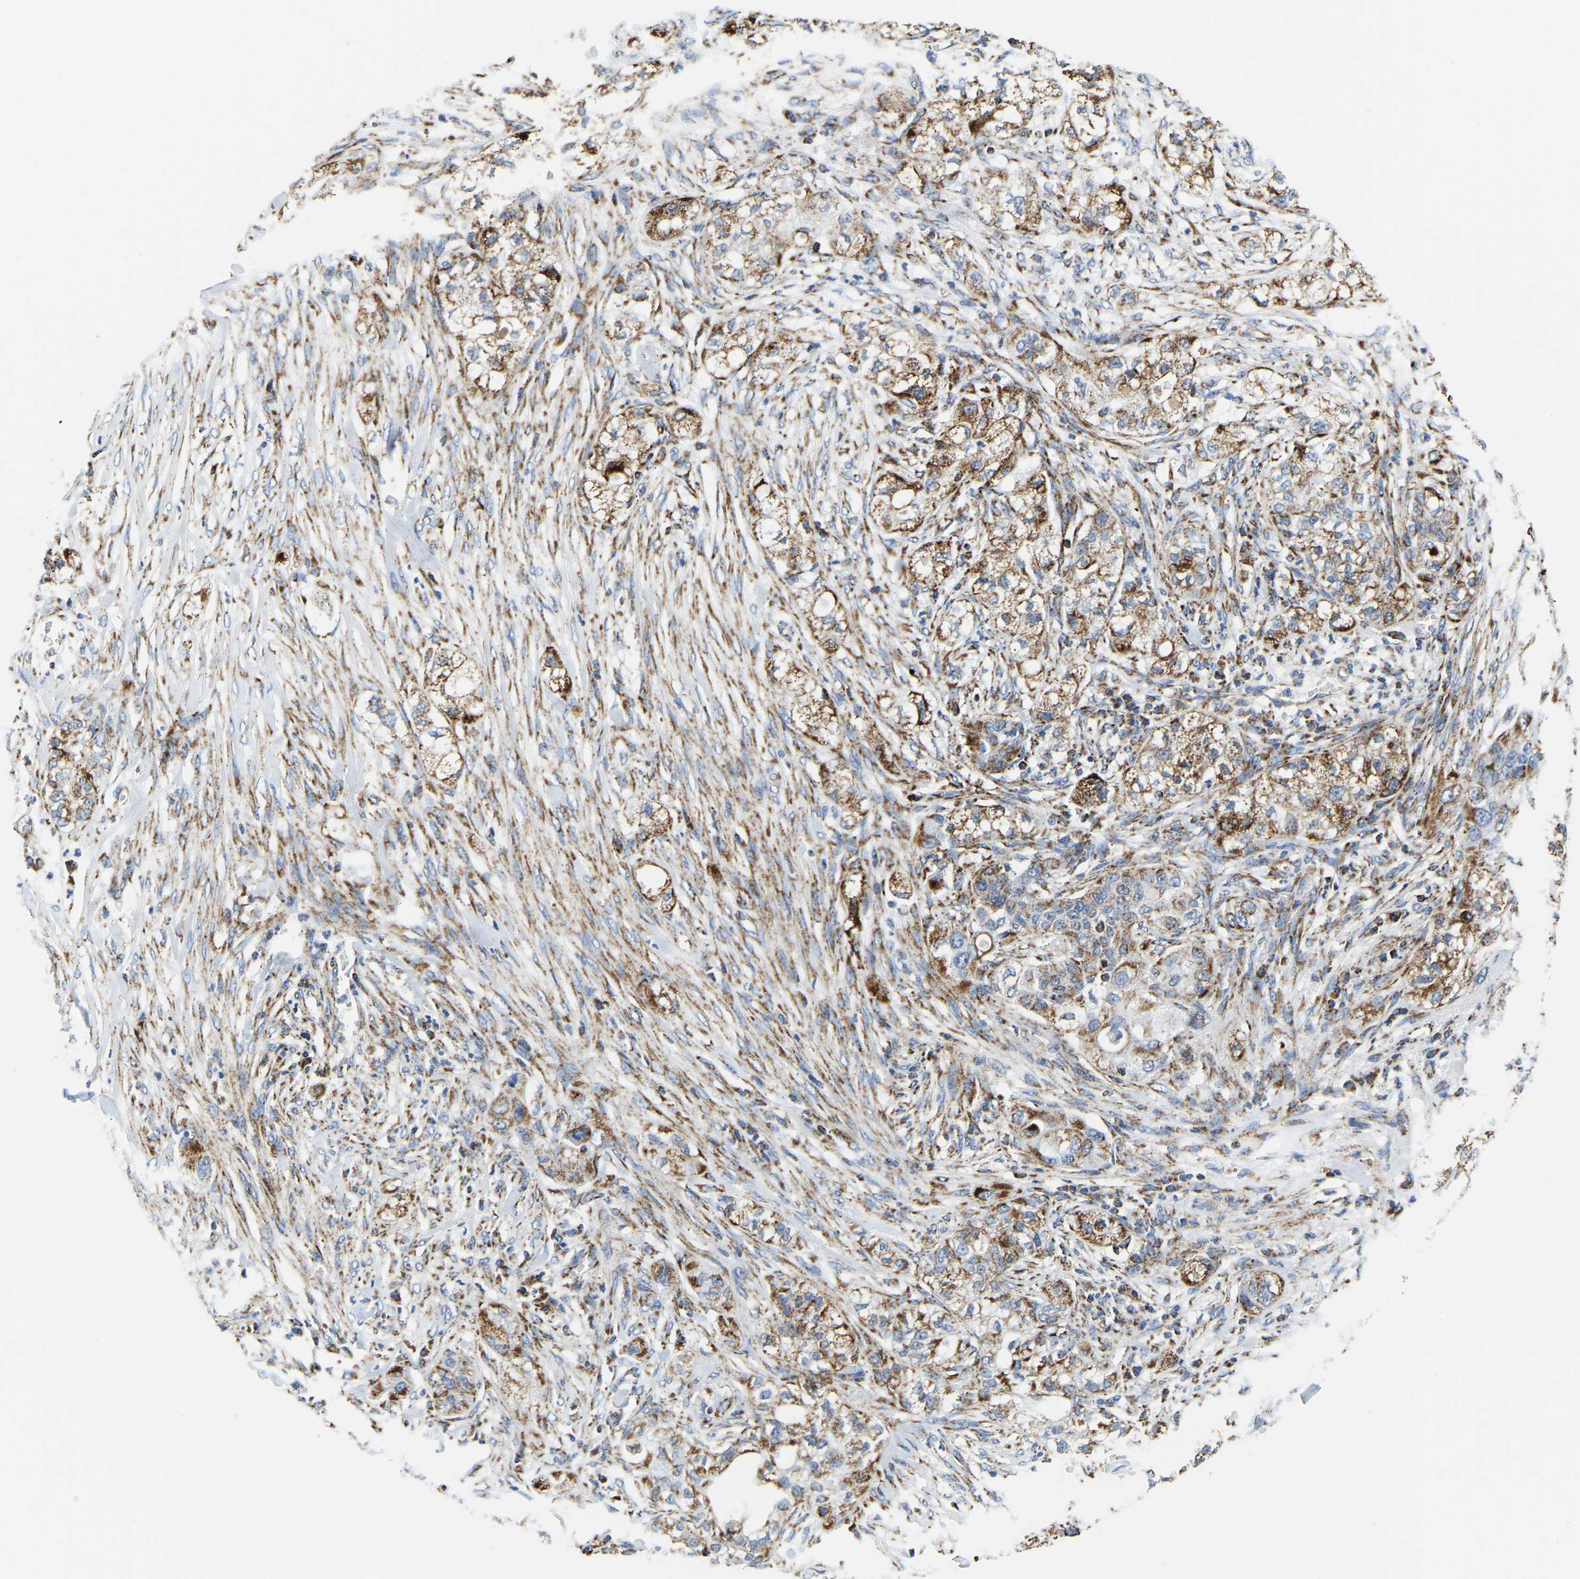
{"staining": {"intensity": "moderate", "quantity": ">75%", "location": "cytoplasmic/membranous"}, "tissue": "pancreatic cancer", "cell_type": "Tumor cells", "image_type": "cancer", "snomed": [{"axis": "morphology", "description": "Adenocarcinoma, NOS"}, {"axis": "topography", "description": "Pancreas"}], "caption": "IHC of human pancreatic adenocarcinoma reveals medium levels of moderate cytoplasmic/membranous staining in approximately >75% of tumor cells.", "gene": "SFXN1", "patient": {"sex": "female", "age": 78}}